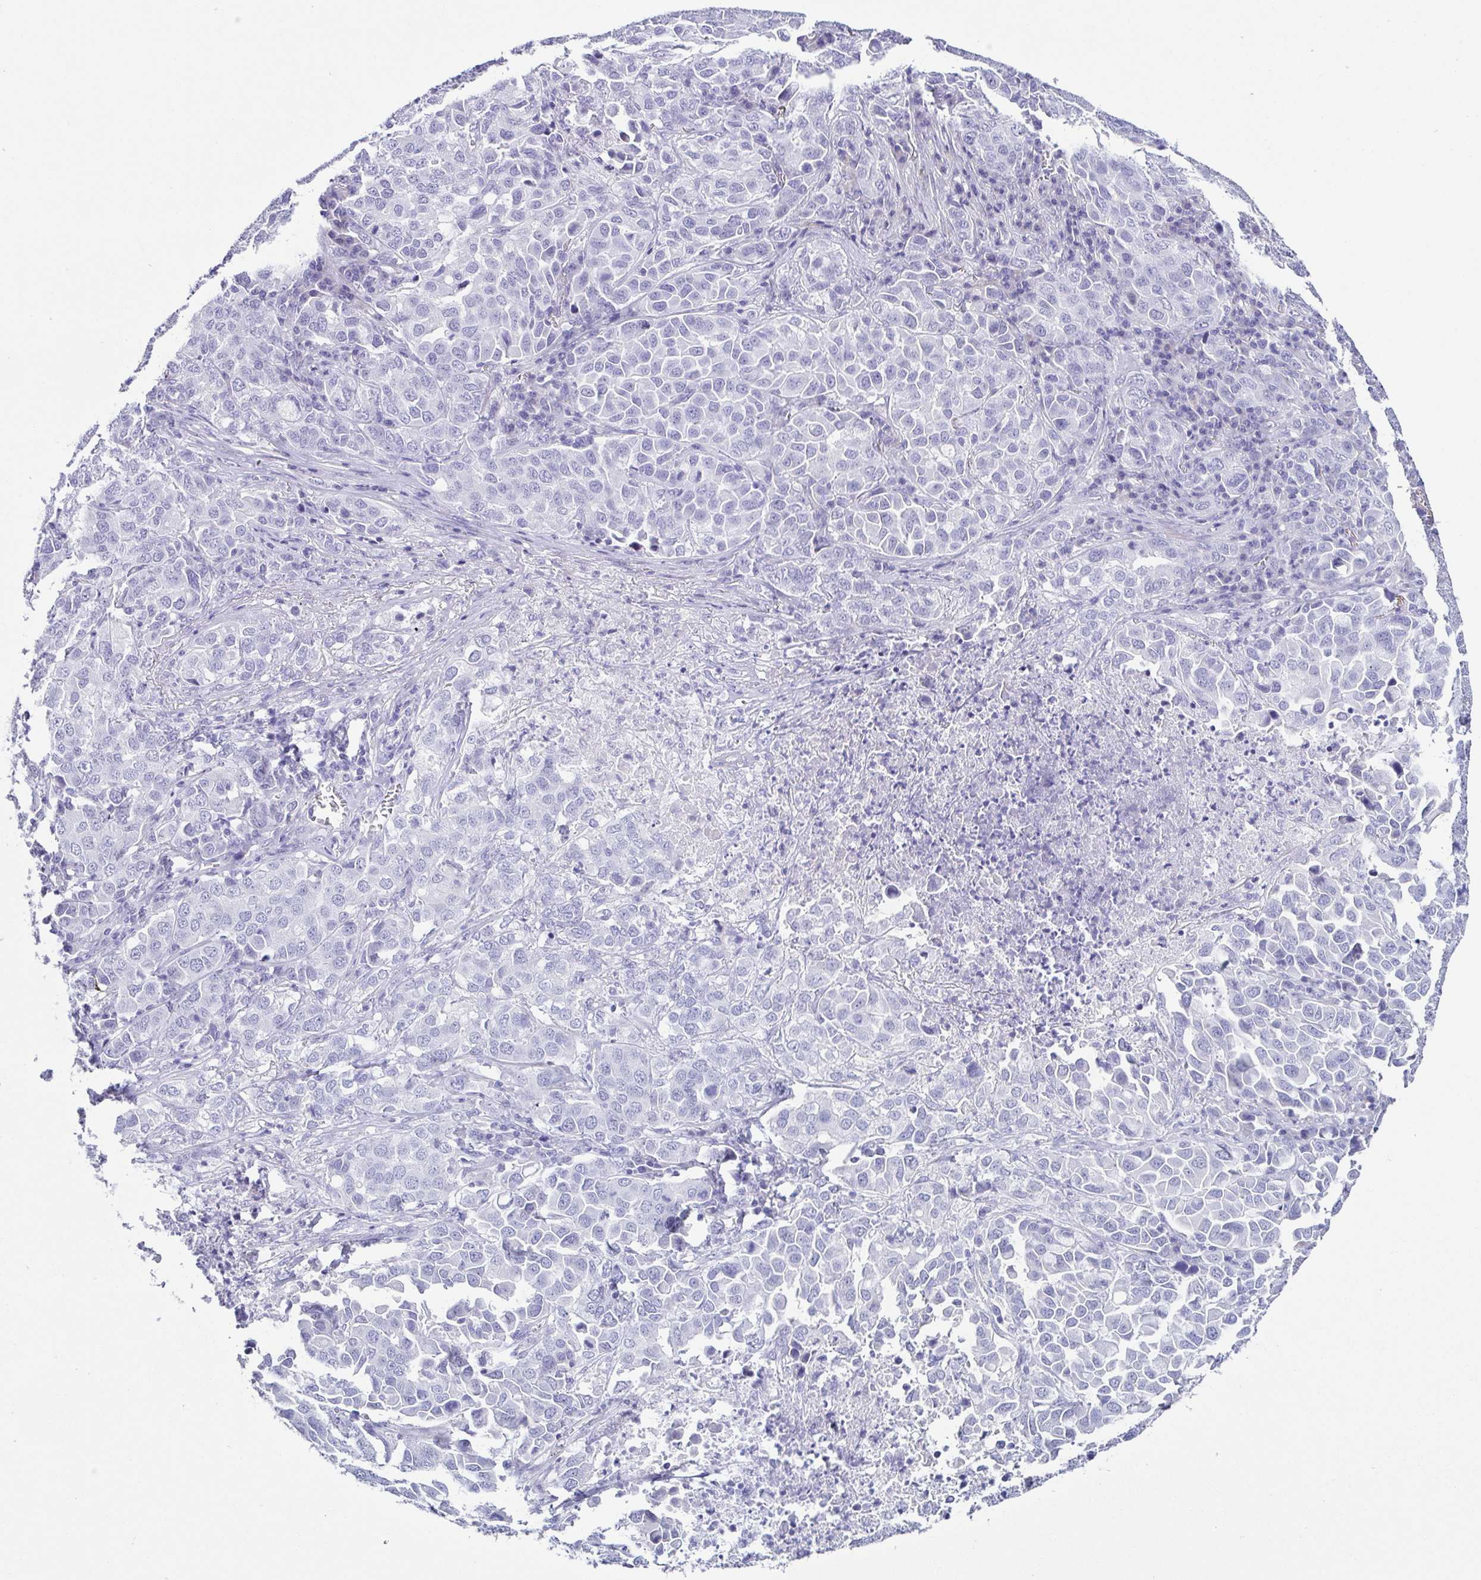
{"staining": {"intensity": "negative", "quantity": "none", "location": "none"}, "tissue": "lung cancer", "cell_type": "Tumor cells", "image_type": "cancer", "snomed": [{"axis": "morphology", "description": "Adenocarcinoma, NOS"}, {"axis": "morphology", "description": "Adenocarcinoma, metastatic, NOS"}, {"axis": "topography", "description": "Lymph node"}, {"axis": "topography", "description": "Lung"}], "caption": "There is no significant staining in tumor cells of lung cancer.", "gene": "TNNT2", "patient": {"sex": "female", "age": 65}}